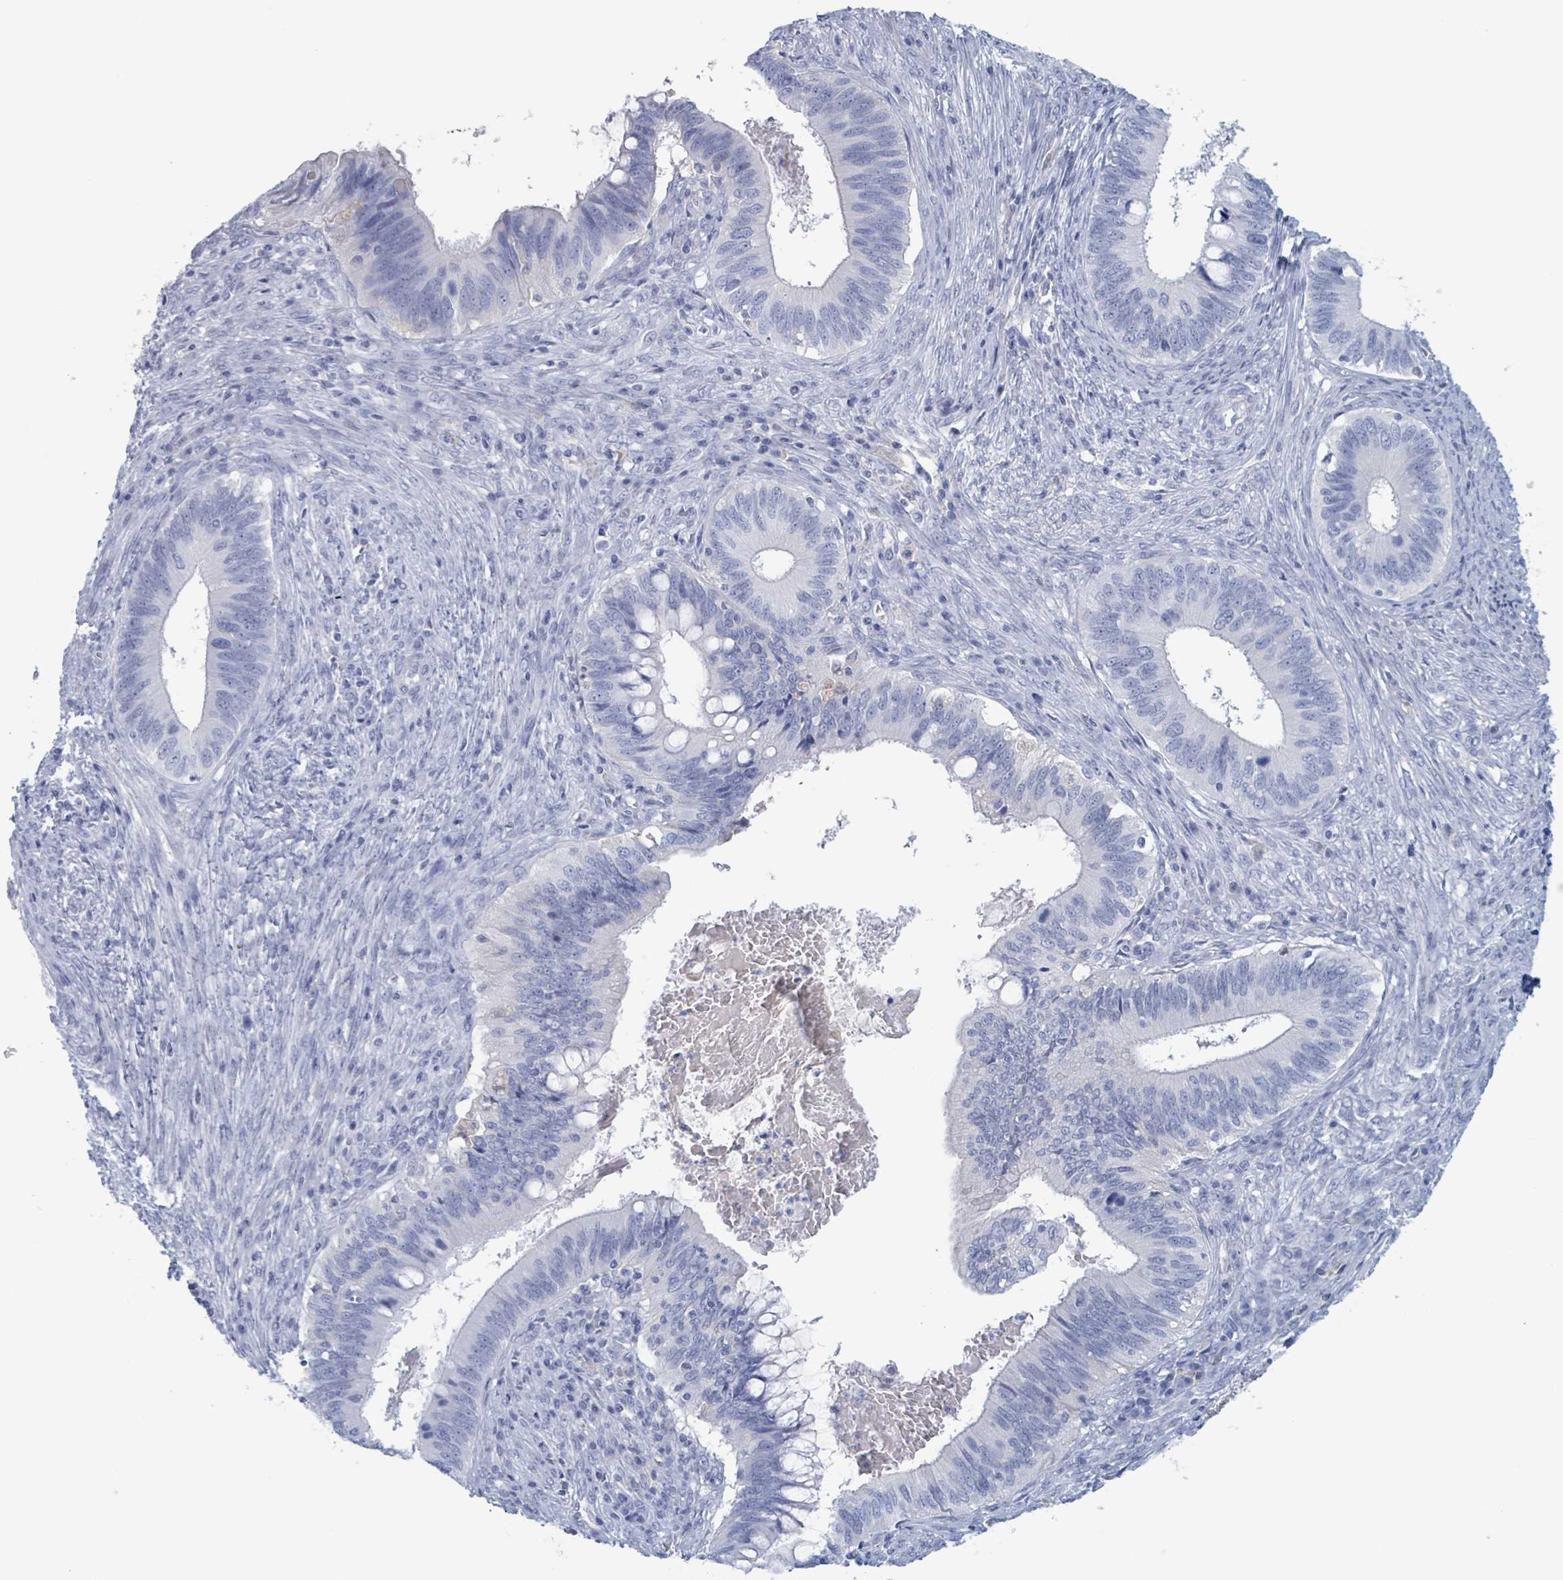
{"staining": {"intensity": "negative", "quantity": "none", "location": "none"}, "tissue": "cervical cancer", "cell_type": "Tumor cells", "image_type": "cancer", "snomed": [{"axis": "morphology", "description": "Adenocarcinoma, NOS"}, {"axis": "topography", "description": "Cervix"}], "caption": "DAB immunohistochemical staining of adenocarcinoma (cervical) reveals no significant expression in tumor cells.", "gene": "KLK4", "patient": {"sex": "female", "age": 42}}